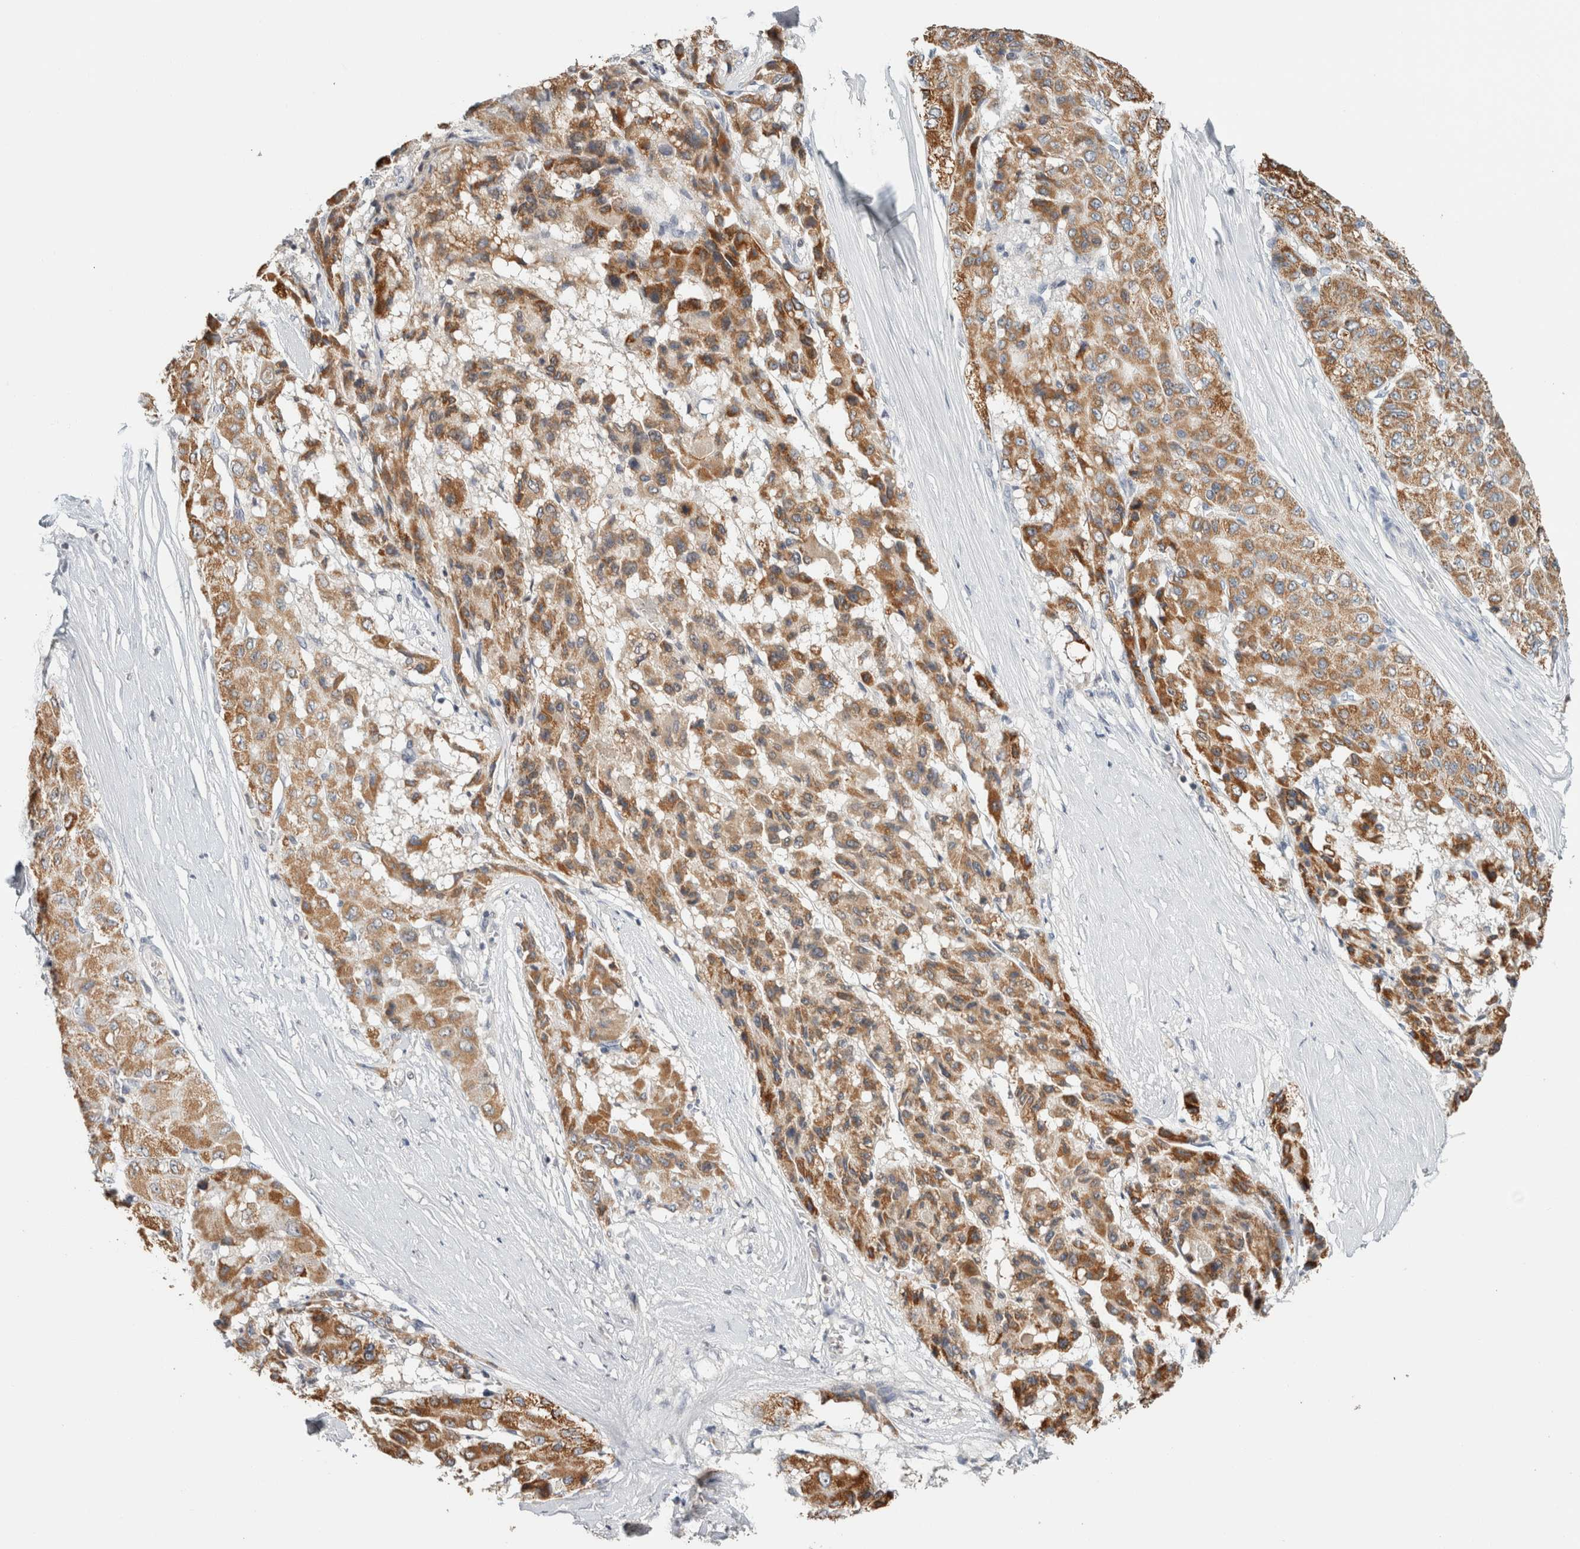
{"staining": {"intensity": "moderate", "quantity": ">75%", "location": "cytoplasmic/membranous"}, "tissue": "liver cancer", "cell_type": "Tumor cells", "image_type": "cancer", "snomed": [{"axis": "morphology", "description": "Carcinoma, Hepatocellular, NOS"}, {"axis": "topography", "description": "Liver"}], "caption": "Immunohistochemical staining of human liver cancer (hepatocellular carcinoma) shows medium levels of moderate cytoplasmic/membranous staining in about >75% of tumor cells. (IHC, brightfield microscopy, high magnification).", "gene": "CRAT", "patient": {"sex": "male", "age": 80}}